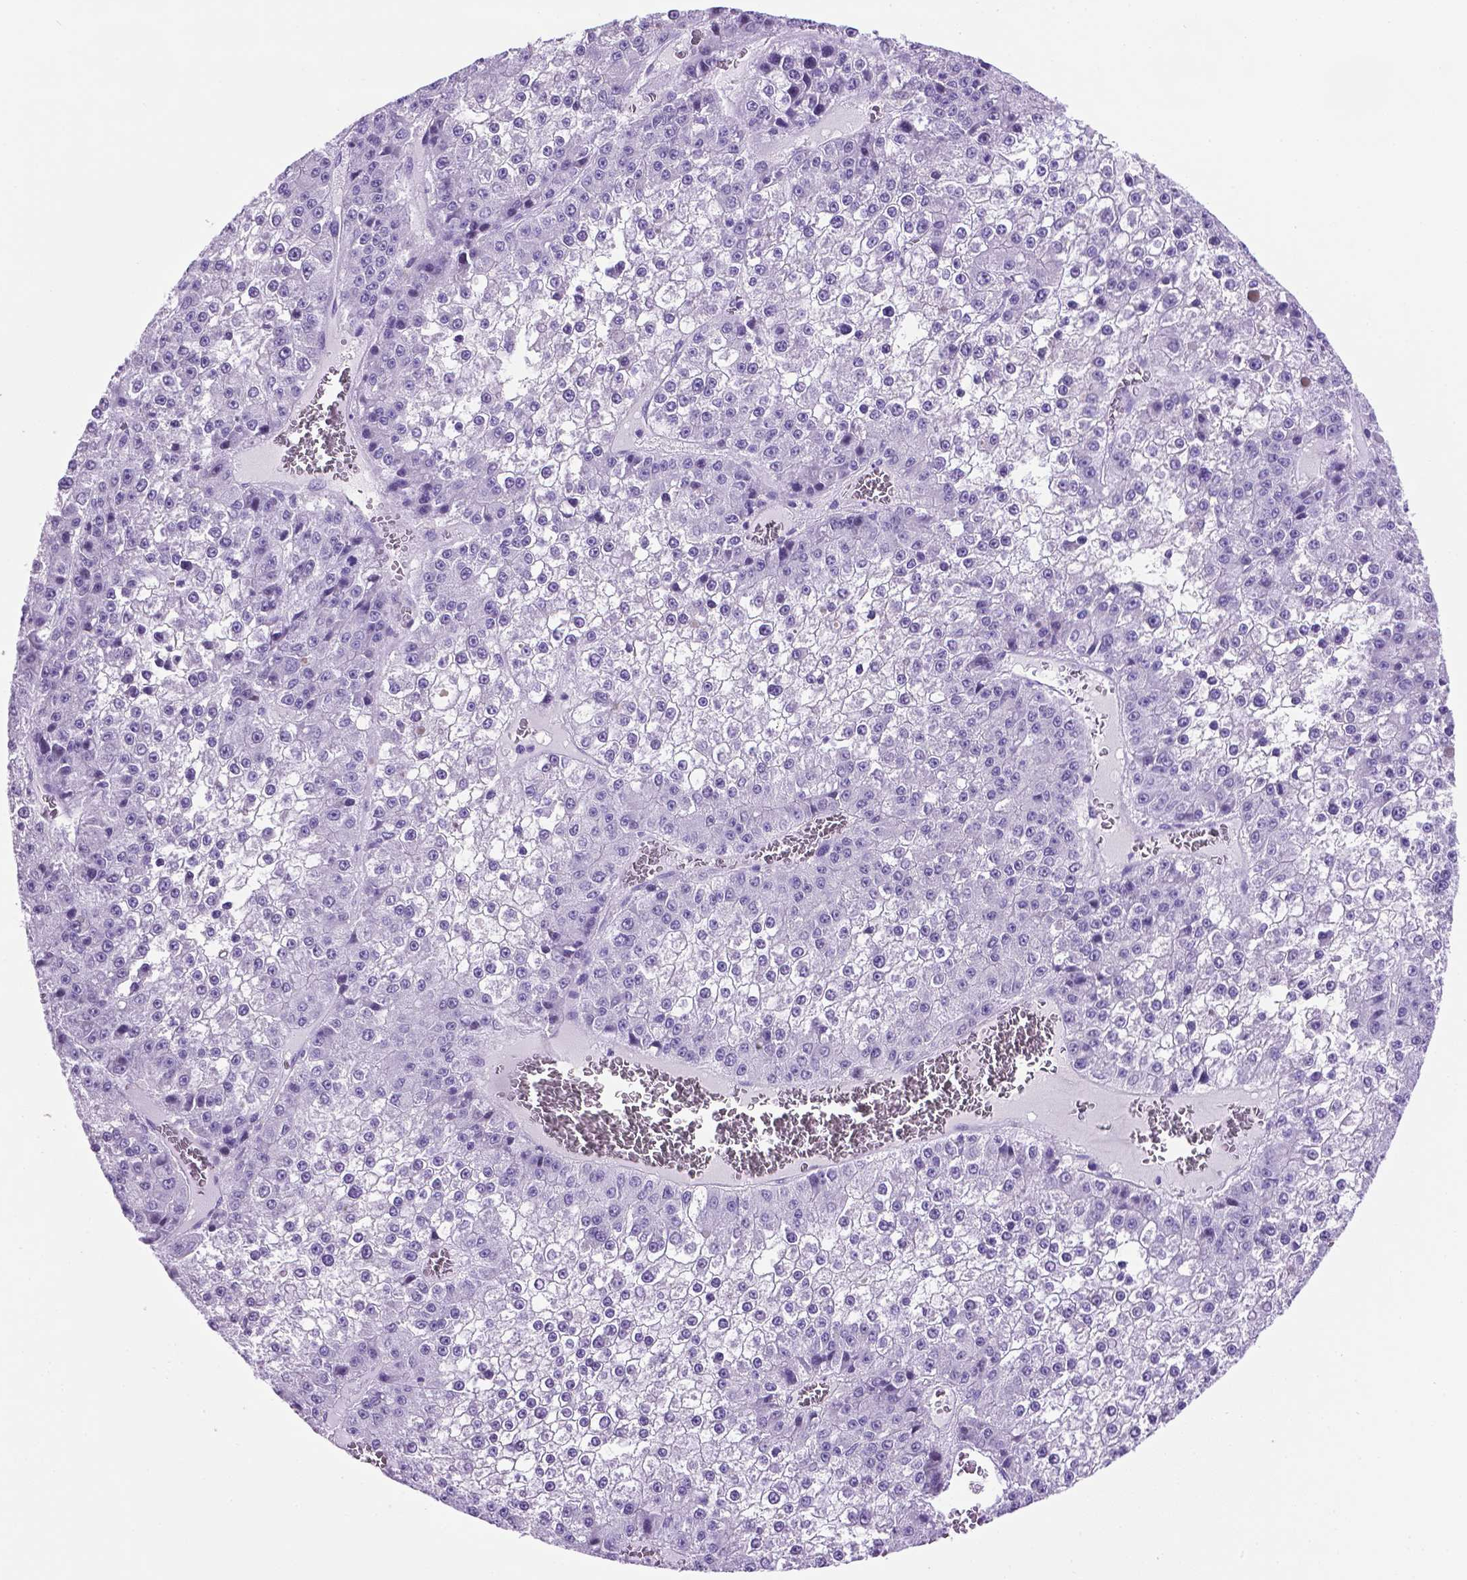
{"staining": {"intensity": "negative", "quantity": "none", "location": "none"}, "tissue": "liver cancer", "cell_type": "Tumor cells", "image_type": "cancer", "snomed": [{"axis": "morphology", "description": "Carcinoma, Hepatocellular, NOS"}, {"axis": "topography", "description": "Liver"}], "caption": "The IHC histopathology image has no significant positivity in tumor cells of liver cancer tissue. (Immunohistochemistry, brightfield microscopy, high magnification).", "gene": "C17orf107", "patient": {"sex": "female", "age": 73}}